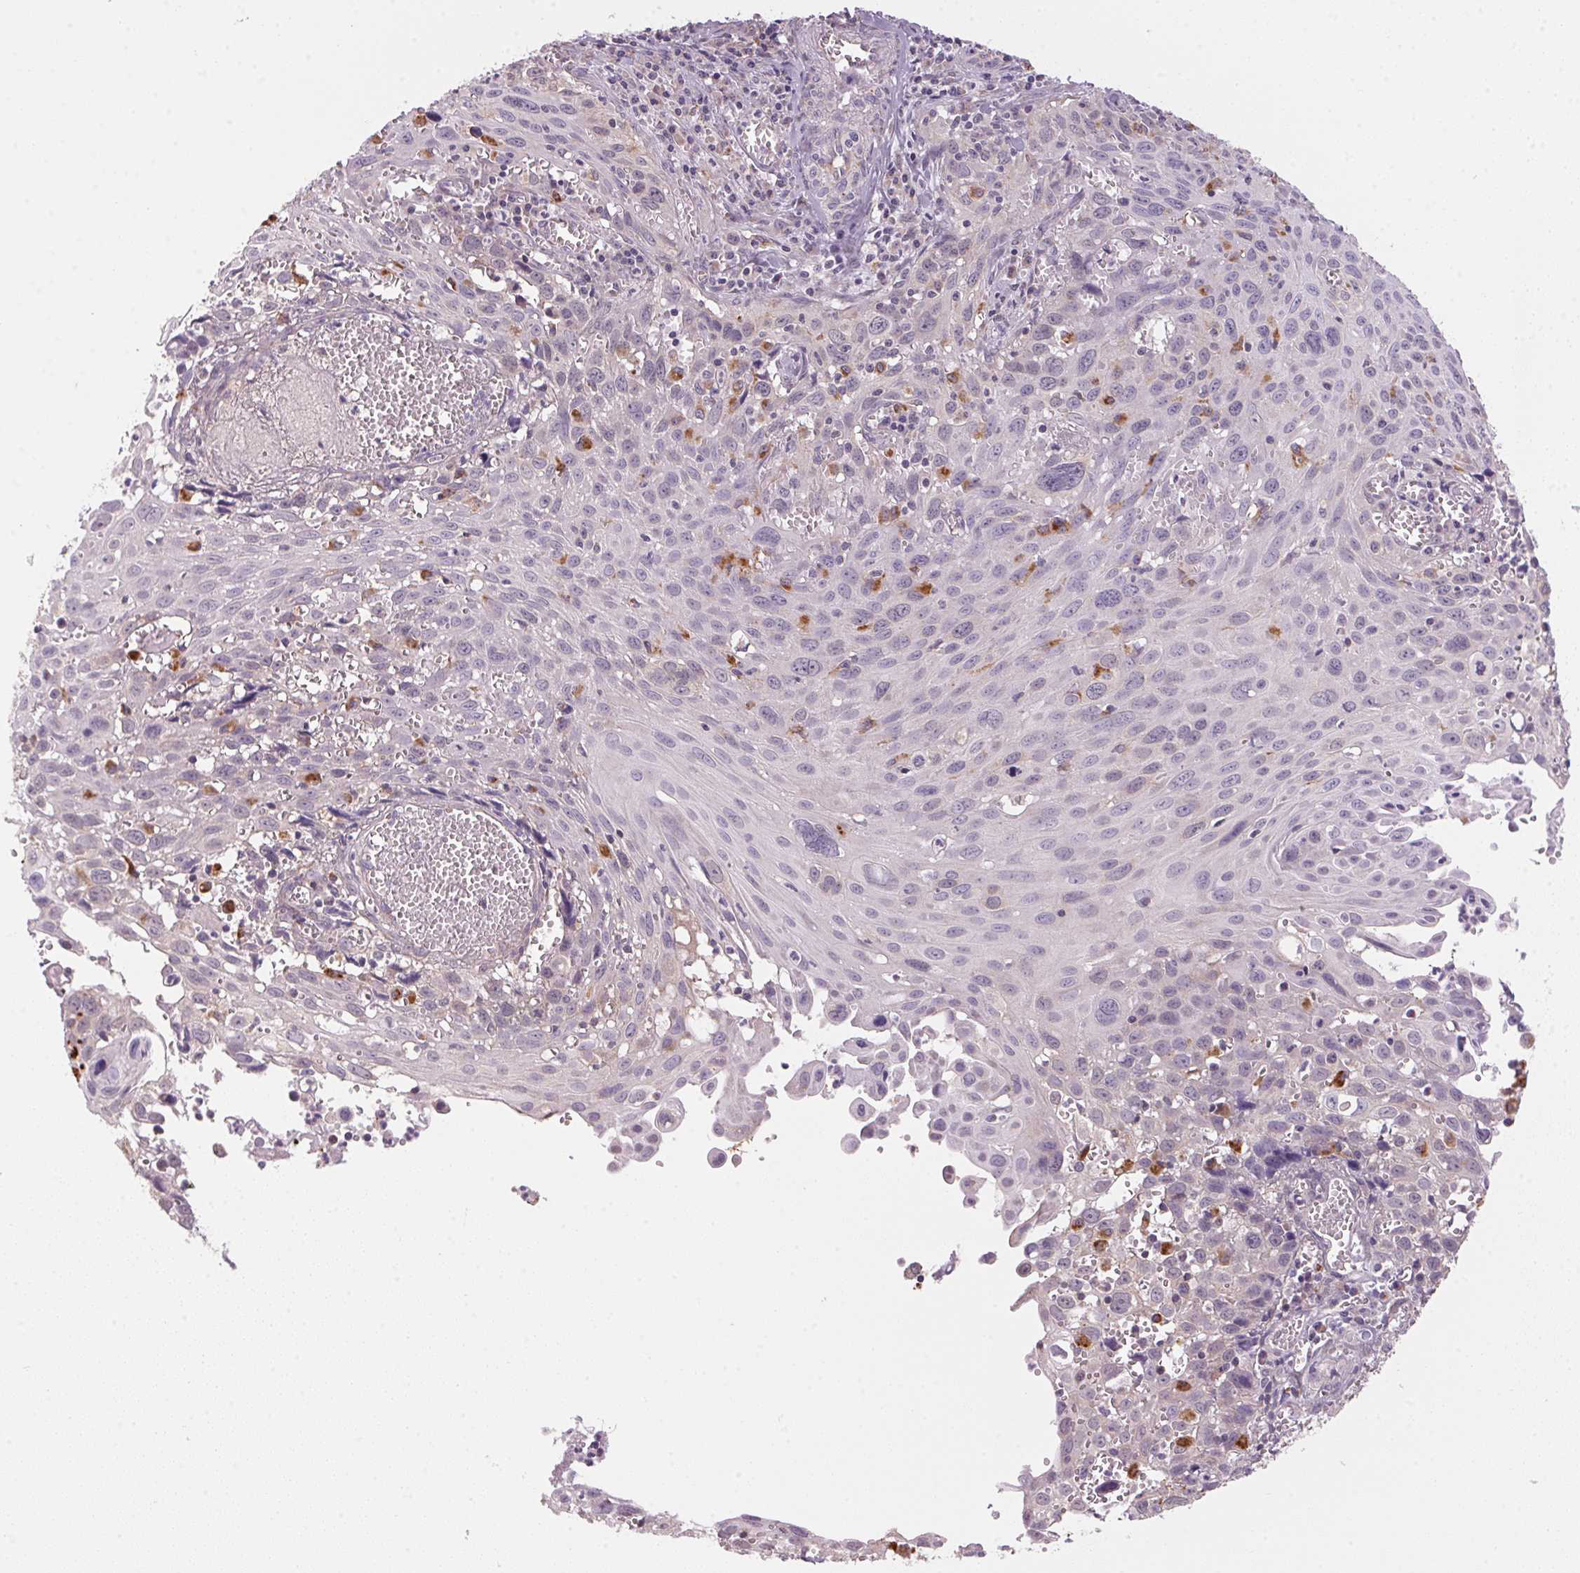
{"staining": {"intensity": "negative", "quantity": "none", "location": "none"}, "tissue": "cervical cancer", "cell_type": "Tumor cells", "image_type": "cancer", "snomed": [{"axis": "morphology", "description": "Squamous cell carcinoma, NOS"}, {"axis": "topography", "description": "Cervix"}], "caption": "Cervical squamous cell carcinoma was stained to show a protein in brown. There is no significant positivity in tumor cells.", "gene": "ADH5", "patient": {"sex": "female", "age": 38}}